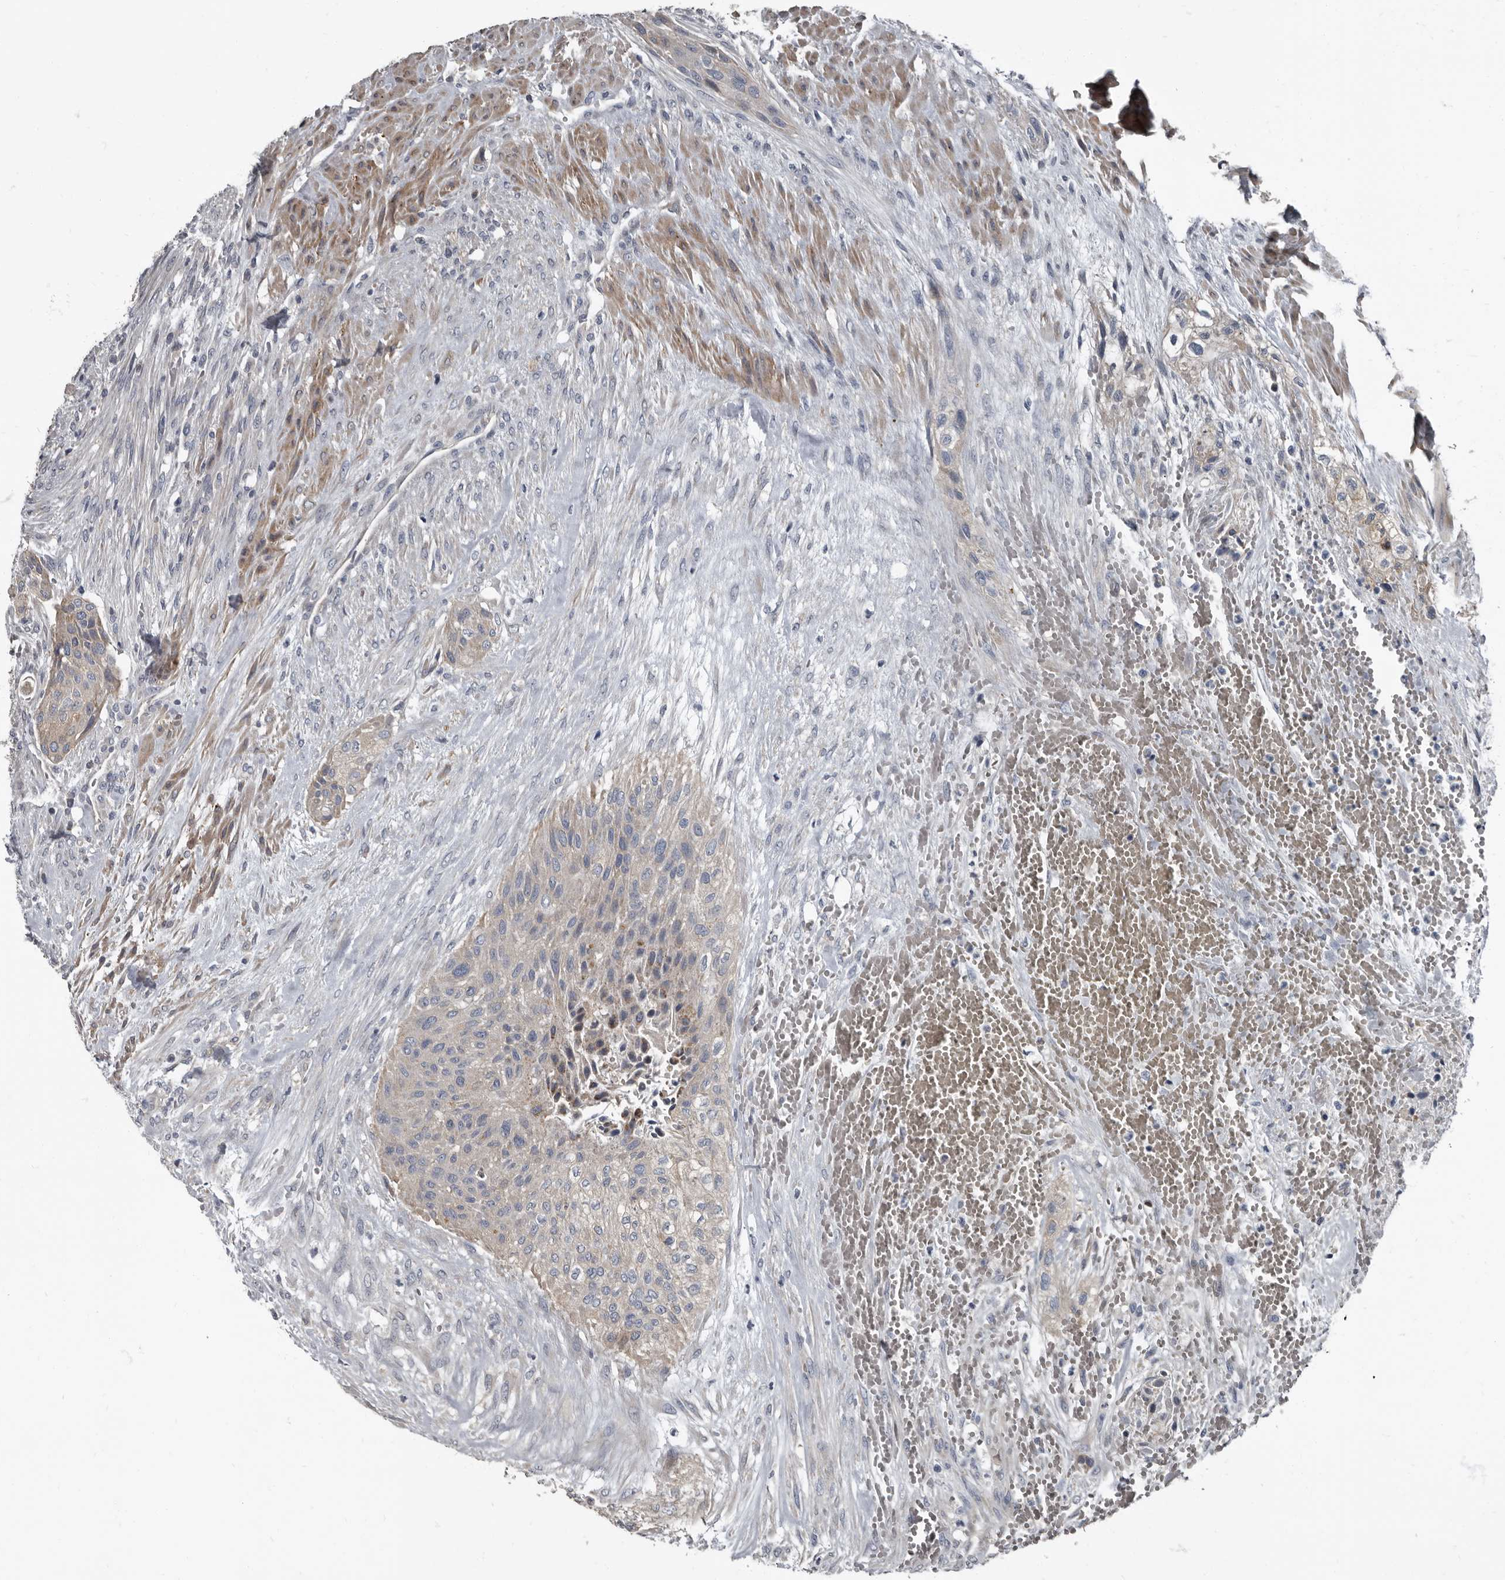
{"staining": {"intensity": "negative", "quantity": "none", "location": "none"}, "tissue": "urothelial cancer", "cell_type": "Tumor cells", "image_type": "cancer", "snomed": [{"axis": "morphology", "description": "Urothelial carcinoma, High grade"}, {"axis": "topography", "description": "Urinary bladder"}], "caption": "Immunohistochemistry (IHC) of human high-grade urothelial carcinoma reveals no staining in tumor cells.", "gene": "TPD52L1", "patient": {"sex": "male", "age": 35}}